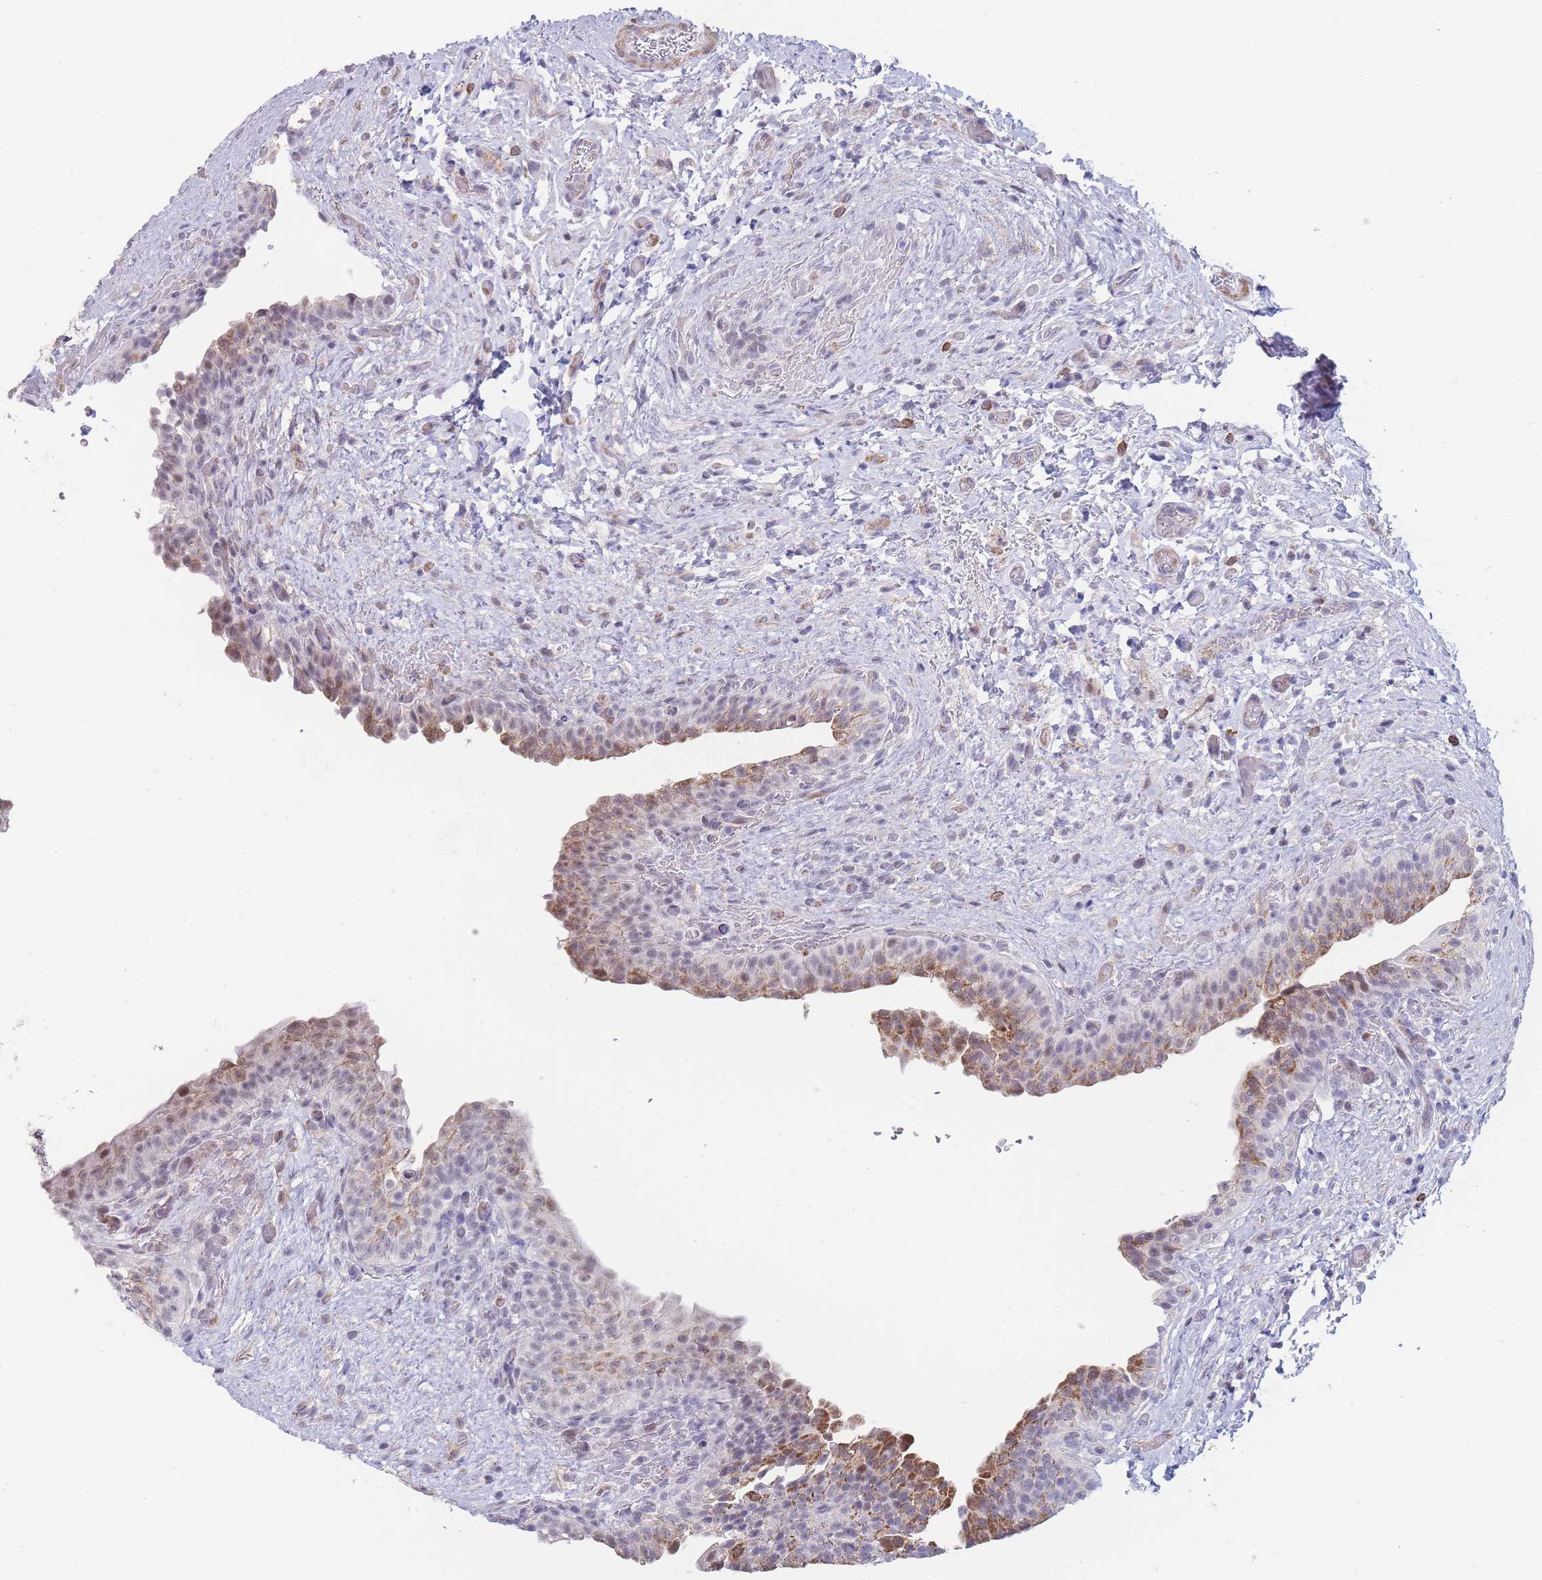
{"staining": {"intensity": "moderate", "quantity": "25%-75%", "location": "cytoplasmic/membranous"}, "tissue": "urinary bladder", "cell_type": "Urothelial cells", "image_type": "normal", "snomed": [{"axis": "morphology", "description": "Normal tissue, NOS"}, {"axis": "topography", "description": "Urinary bladder"}], "caption": "The photomicrograph shows staining of normal urinary bladder, revealing moderate cytoplasmic/membranous protein expression (brown color) within urothelial cells.", "gene": "ASAP3", "patient": {"sex": "male", "age": 69}}